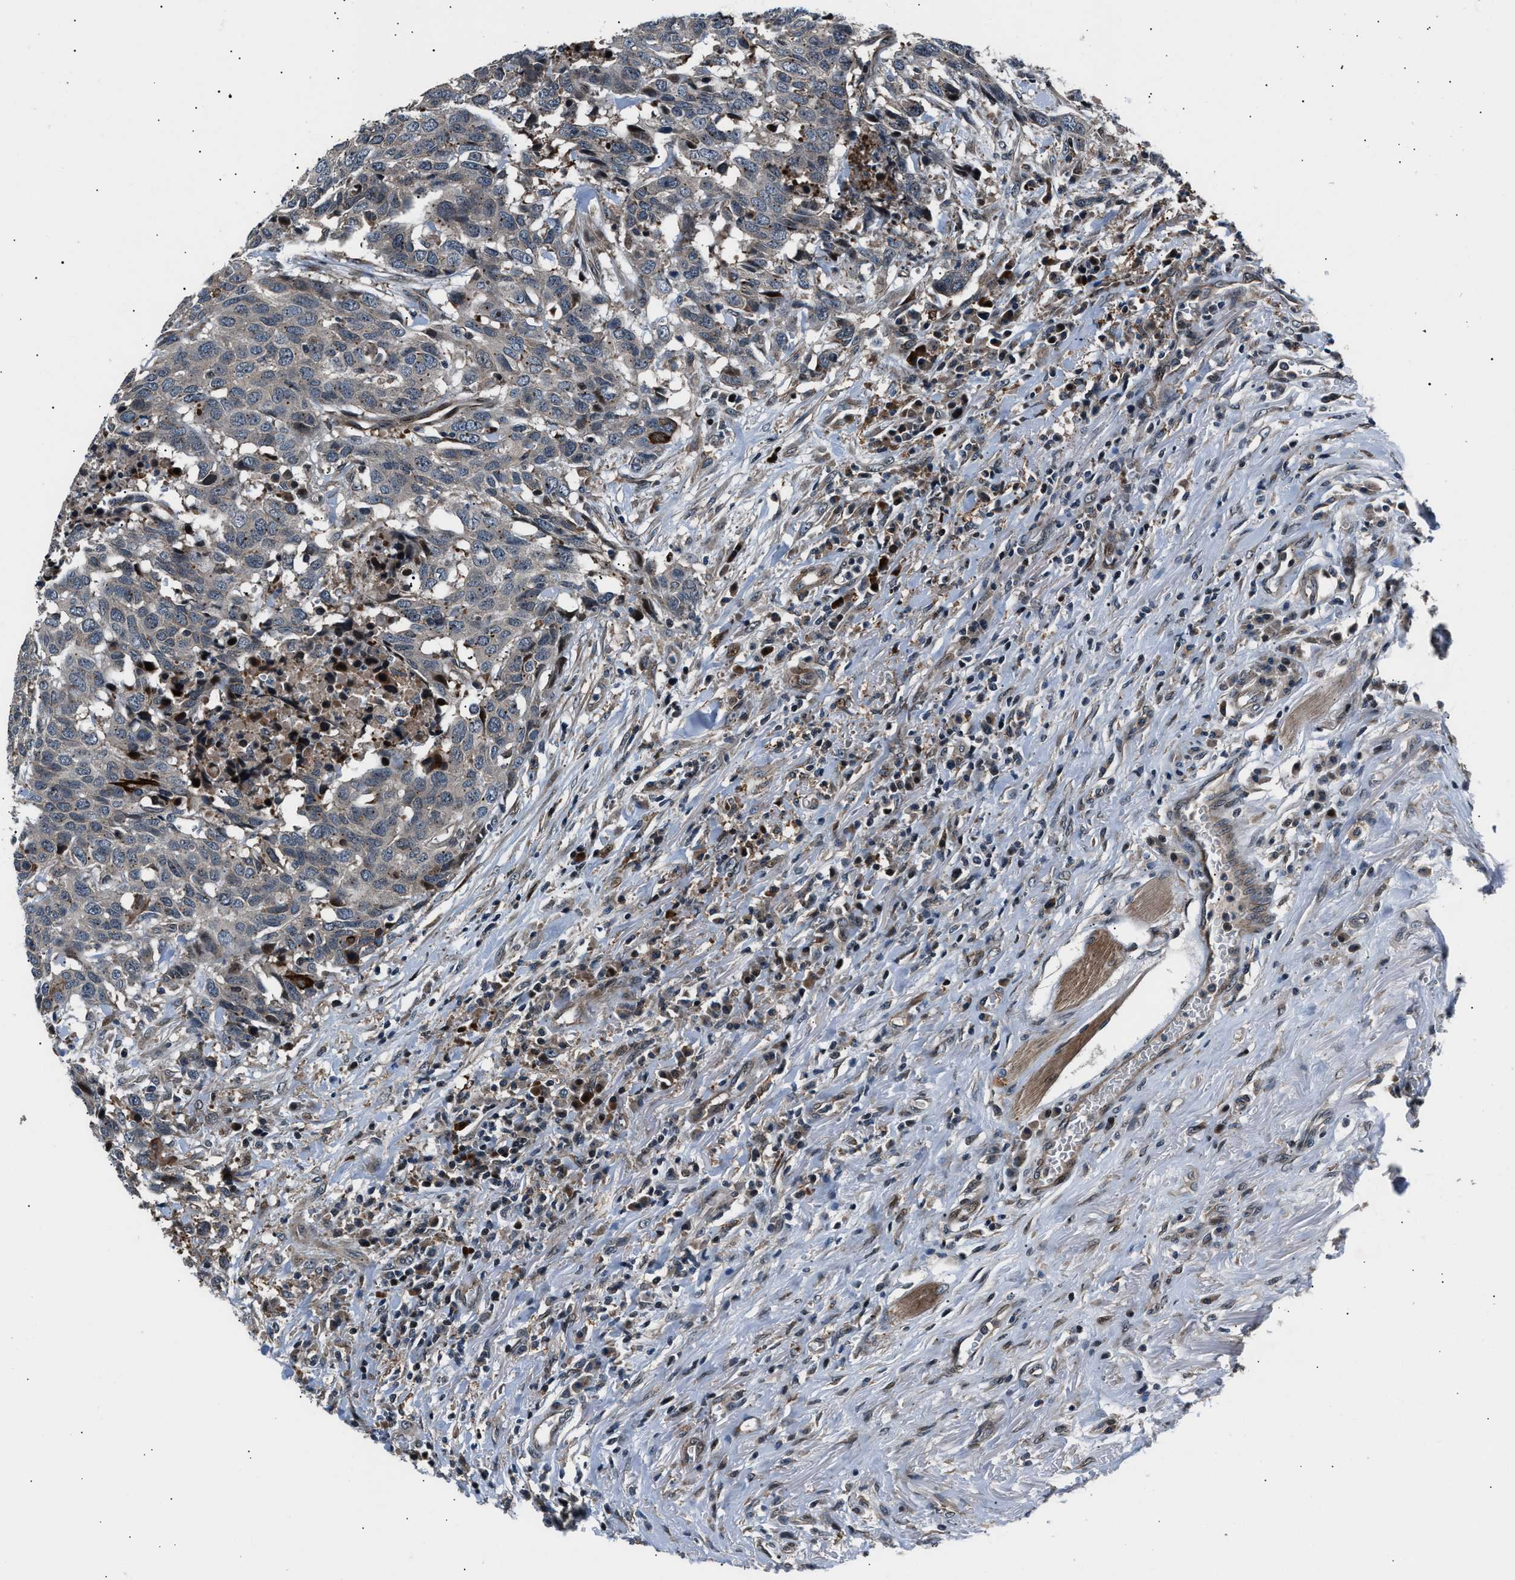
{"staining": {"intensity": "strong", "quantity": "<25%", "location": "cytoplasmic/membranous"}, "tissue": "head and neck cancer", "cell_type": "Tumor cells", "image_type": "cancer", "snomed": [{"axis": "morphology", "description": "Squamous cell carcinoma, NOS"}, {"axis": "topography", "description": "Head-Neck"}], "caption": "Head and neck cancer stained with DAB (3,3'-diaminobenzidine) immunohistochemistry displays medium levels of strong cytoplasmic/membranous expression in about <25% of tumor cells.", "gene": "DYNC2I1", "patient": {"sex": "male", "age": 66}}